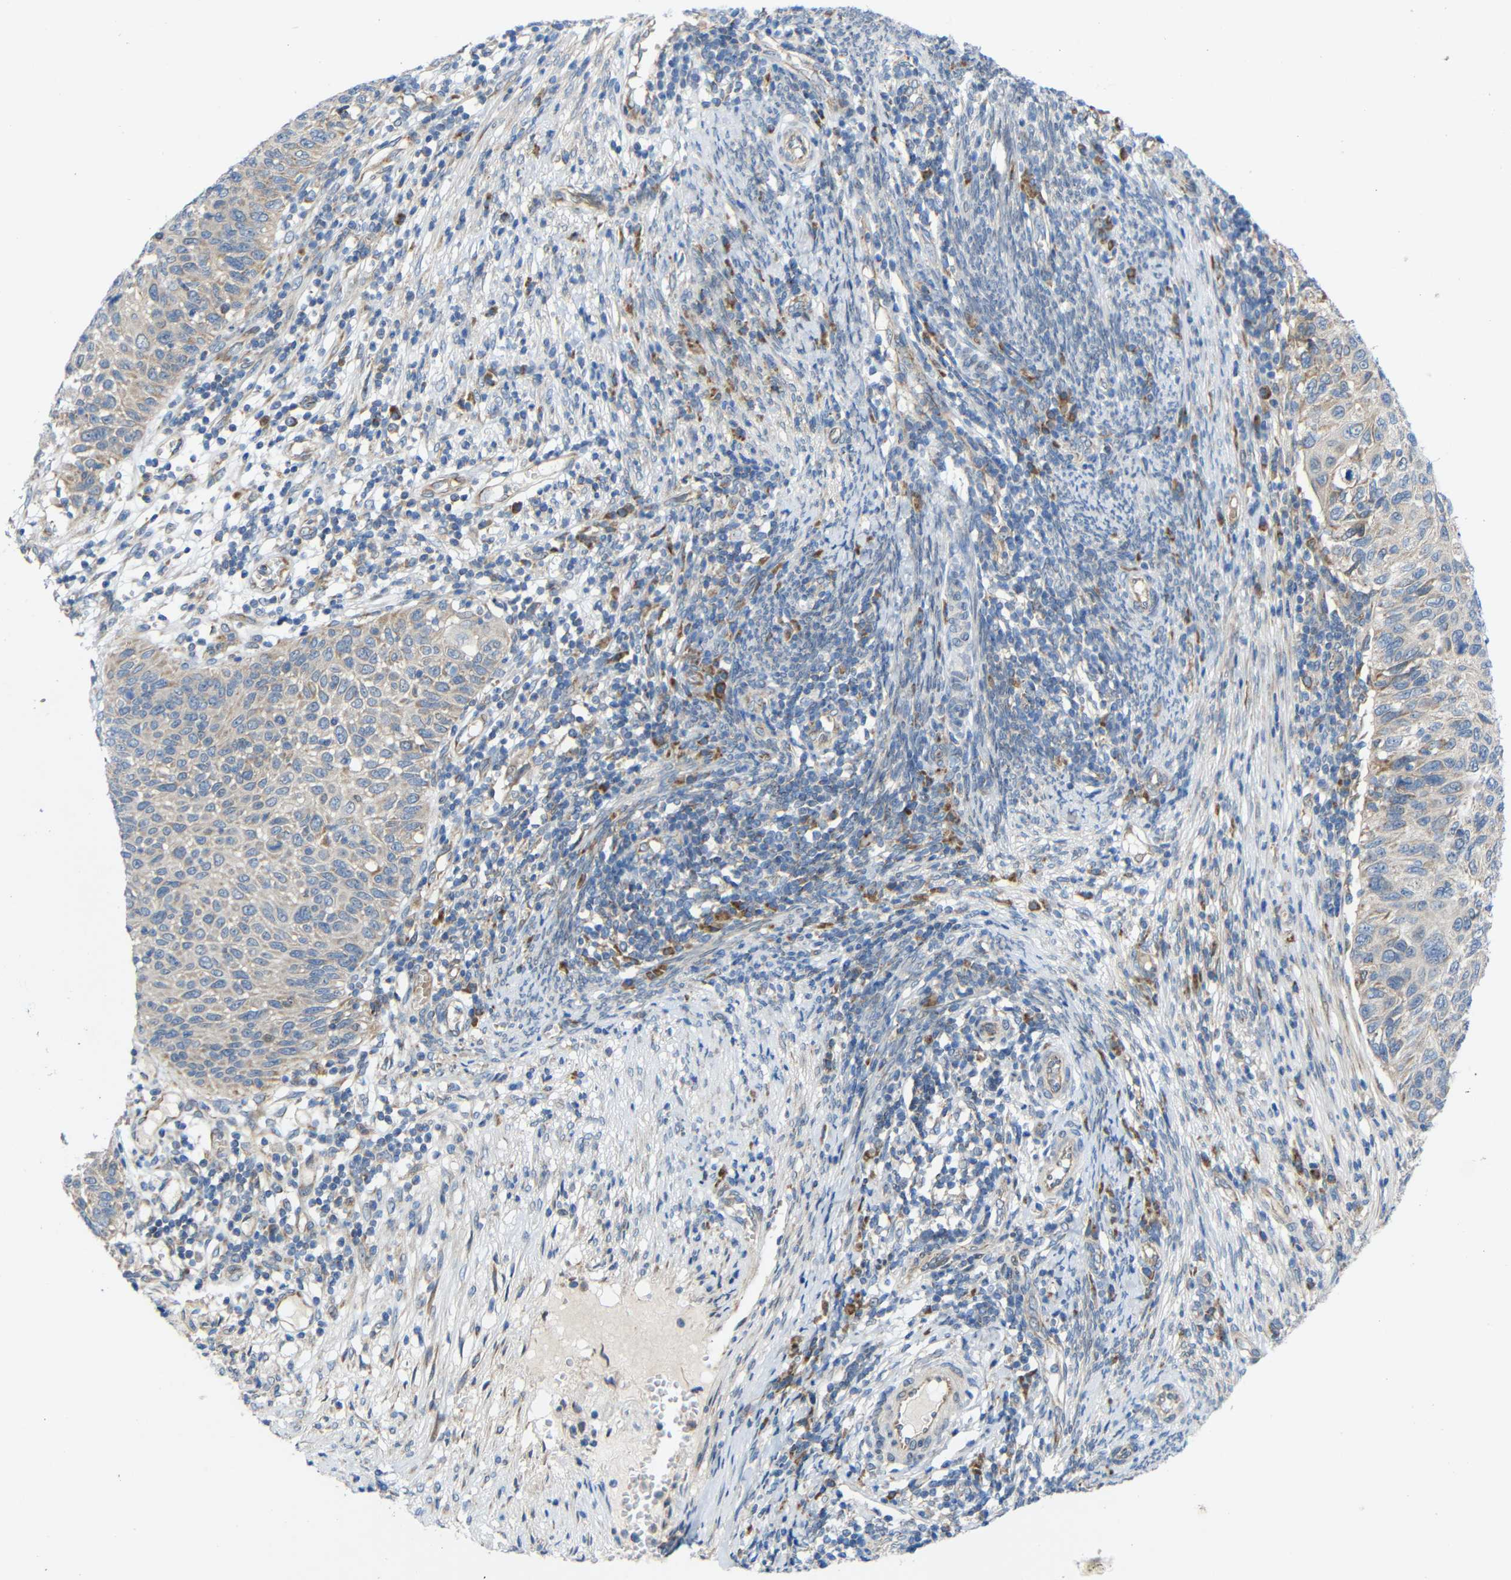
{"staining": {"intensity": "weak", "quantity": ">75%", "location": "cytoplasmic/membranous"}, "tissue": "cervical cancer", "cell_type": "Tumor cells", "image_type": "cancer", "snomed": [{"axis": "morphology", "description": "Squamous cell carcinoma, NOS"}, {"axis": "topography", "description": "Cervix"}], "caption": "A low amount of weak cytoplasmic/membranous staining is seen in approximately >75% of tumor cells in squamous cell carcinoma (cervical) tissue.", "gene": "TMEM25", "patient": {"sex": "female", "age": 70}}